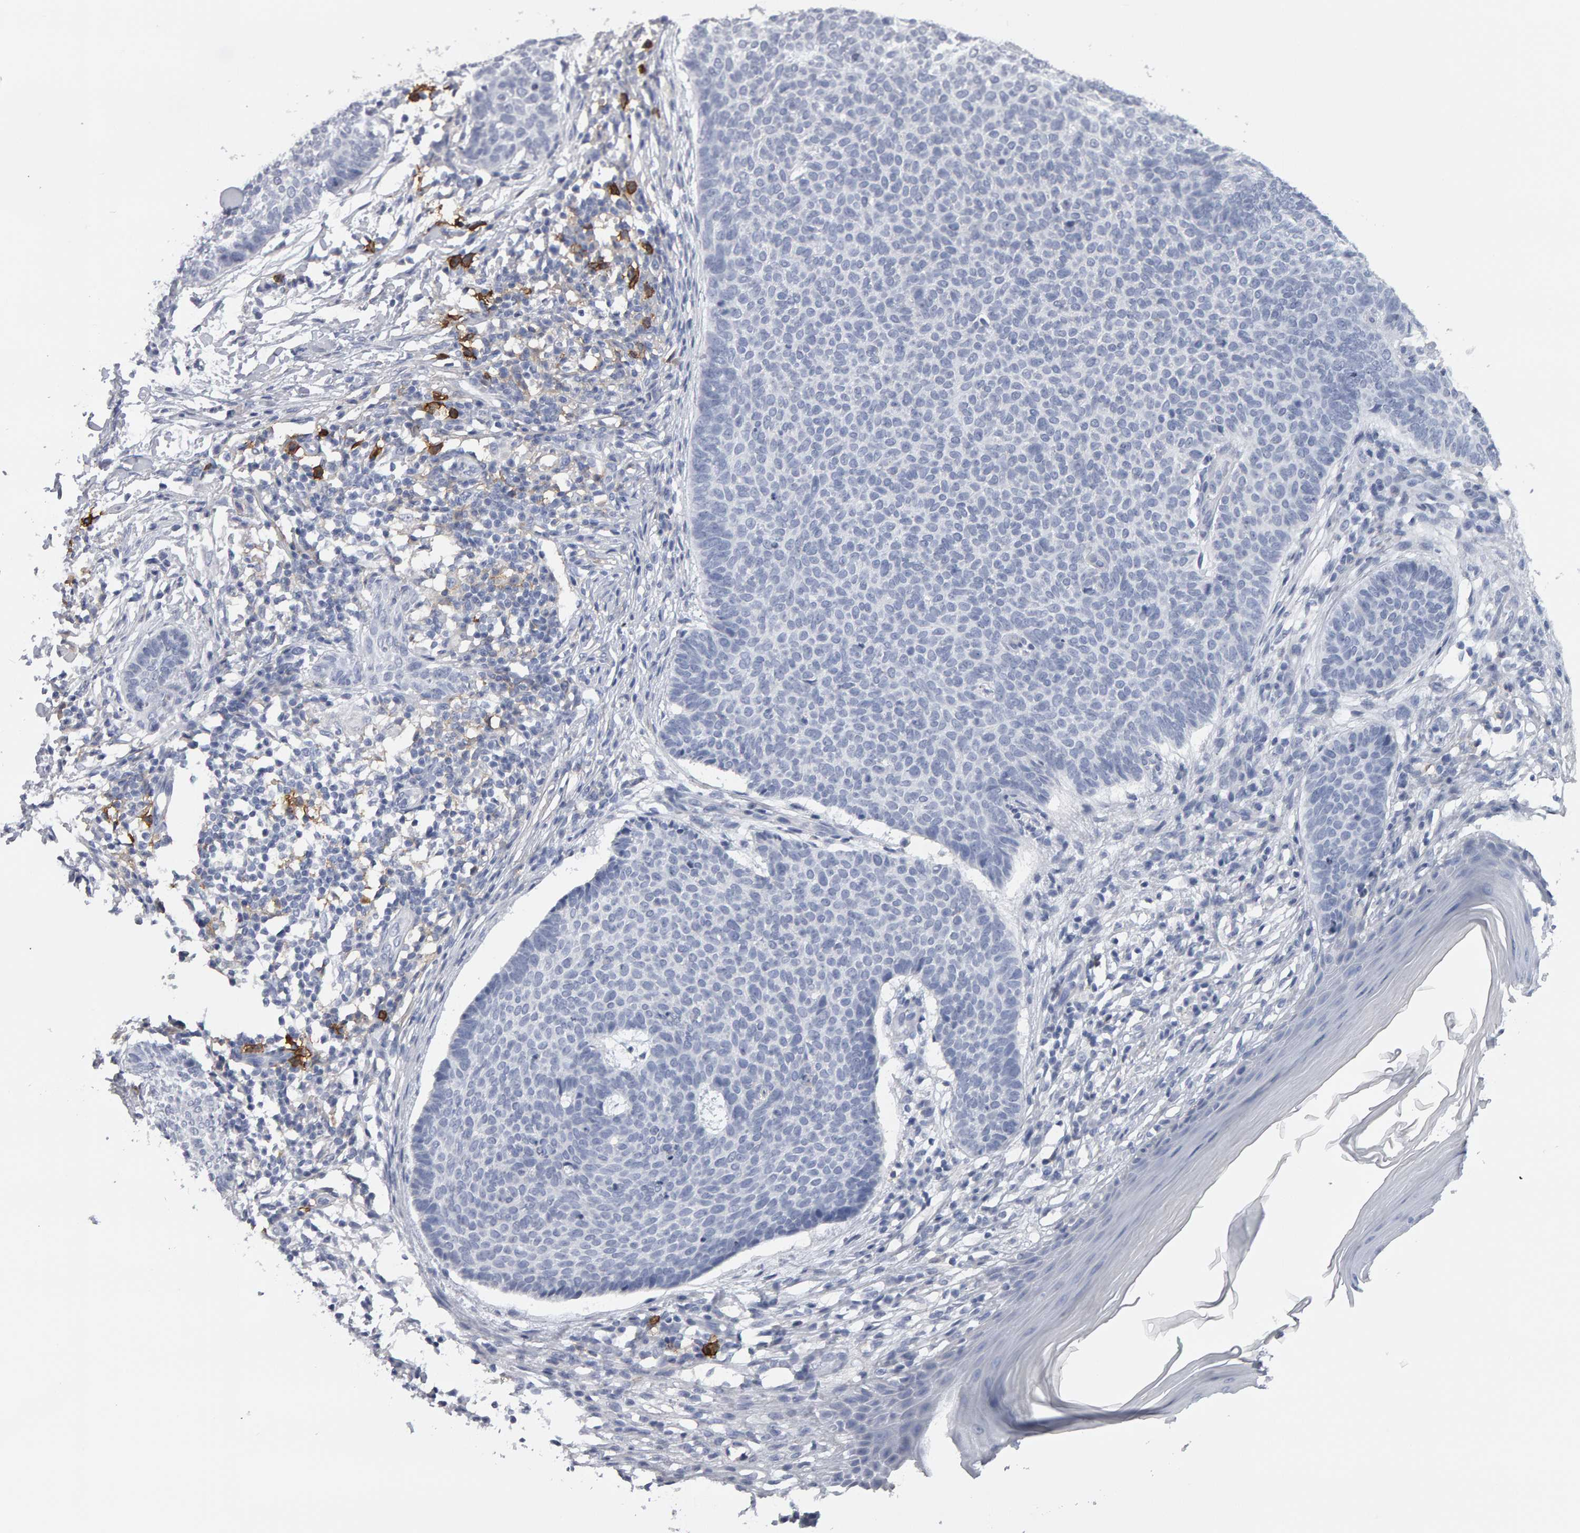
{"staining": {"intensity": "negative", "quantity": "none", "location": "none"}, "tissue": "skin cancer", "cell_type": "Tumor cells", "image_type": "cancer", "snomed": [{"axis": "morphology", "description": "Normal tissue, NOS"}, {"axis": "morphology", "description": "Basal cell carcinoma"}, {"axis": "topography", "description": "Skin"}], "caption": "Tumor cells show no significant protein expression in skin cancer (basal cell carcinoma). (Brightfield microscopy of DAB immunohistochemistry (IHC) at high magnification).", "gene": "CD38", "patient": {"sex": "male", "age": 50}}